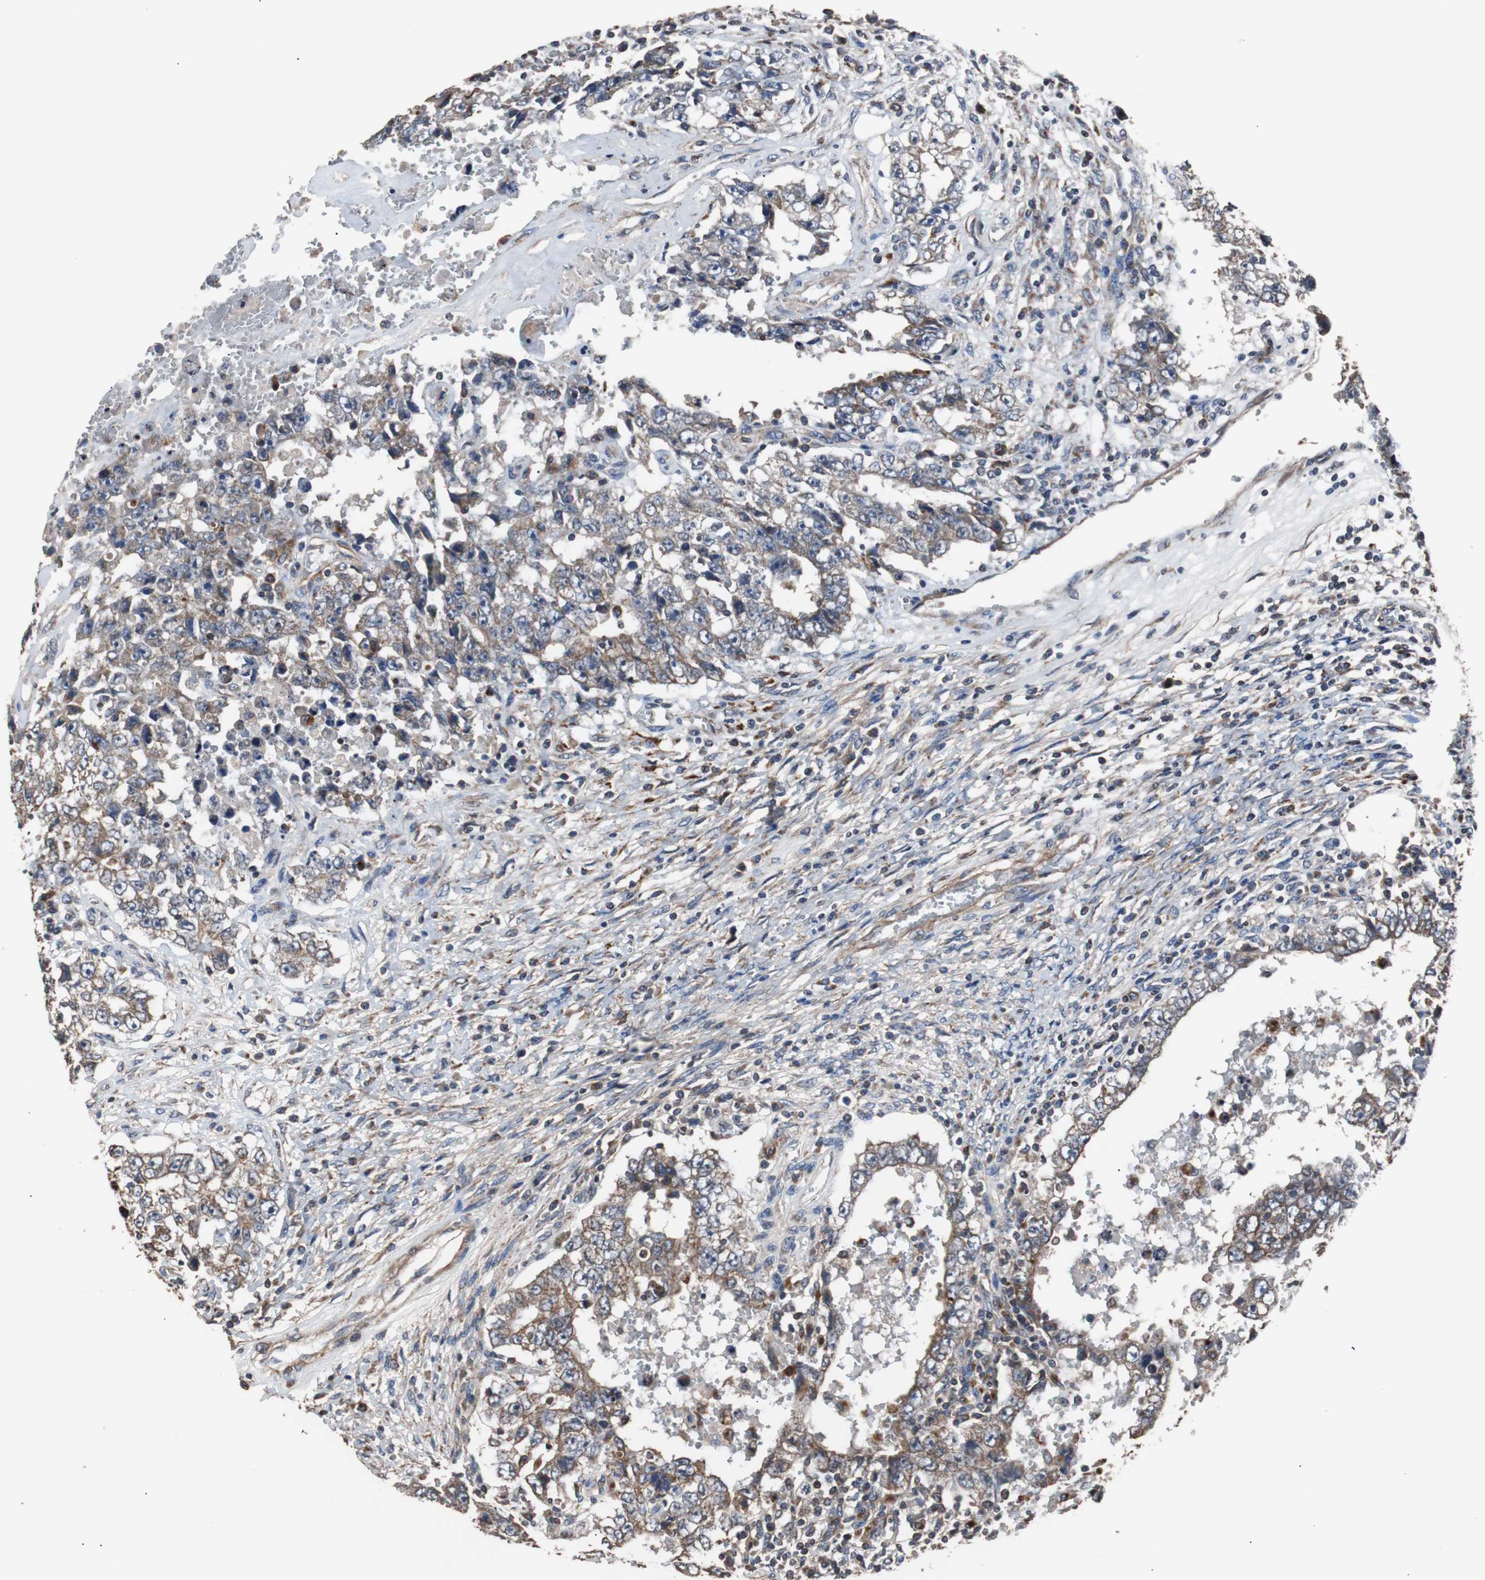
{"staining": {"intensity": "moderate", "quantity": "25%-75%", "location": "cytoplasmic/membranous"}, "tissue": "testis cancer", "cell_type": "Tumor cells", "image_type": "cancer", "snomed": [{"axis": "morphology", "description": "Carcinoma, Embryonal, NOS"}, {"axis": "topography", "description": "Testis"}], "caption": "The image demonstrates staining of testis cancer (embryonal carcinoma), revealing moderate cytoplasmic/membranous protein positivity (brown color) within tumor cells. (DAB (3,3'-diaminobenzidine) = brown stain, brightfield microscopy at high magnification).", "gene": "PITRM1", "patient": {"sex": "male", "age": 26}}